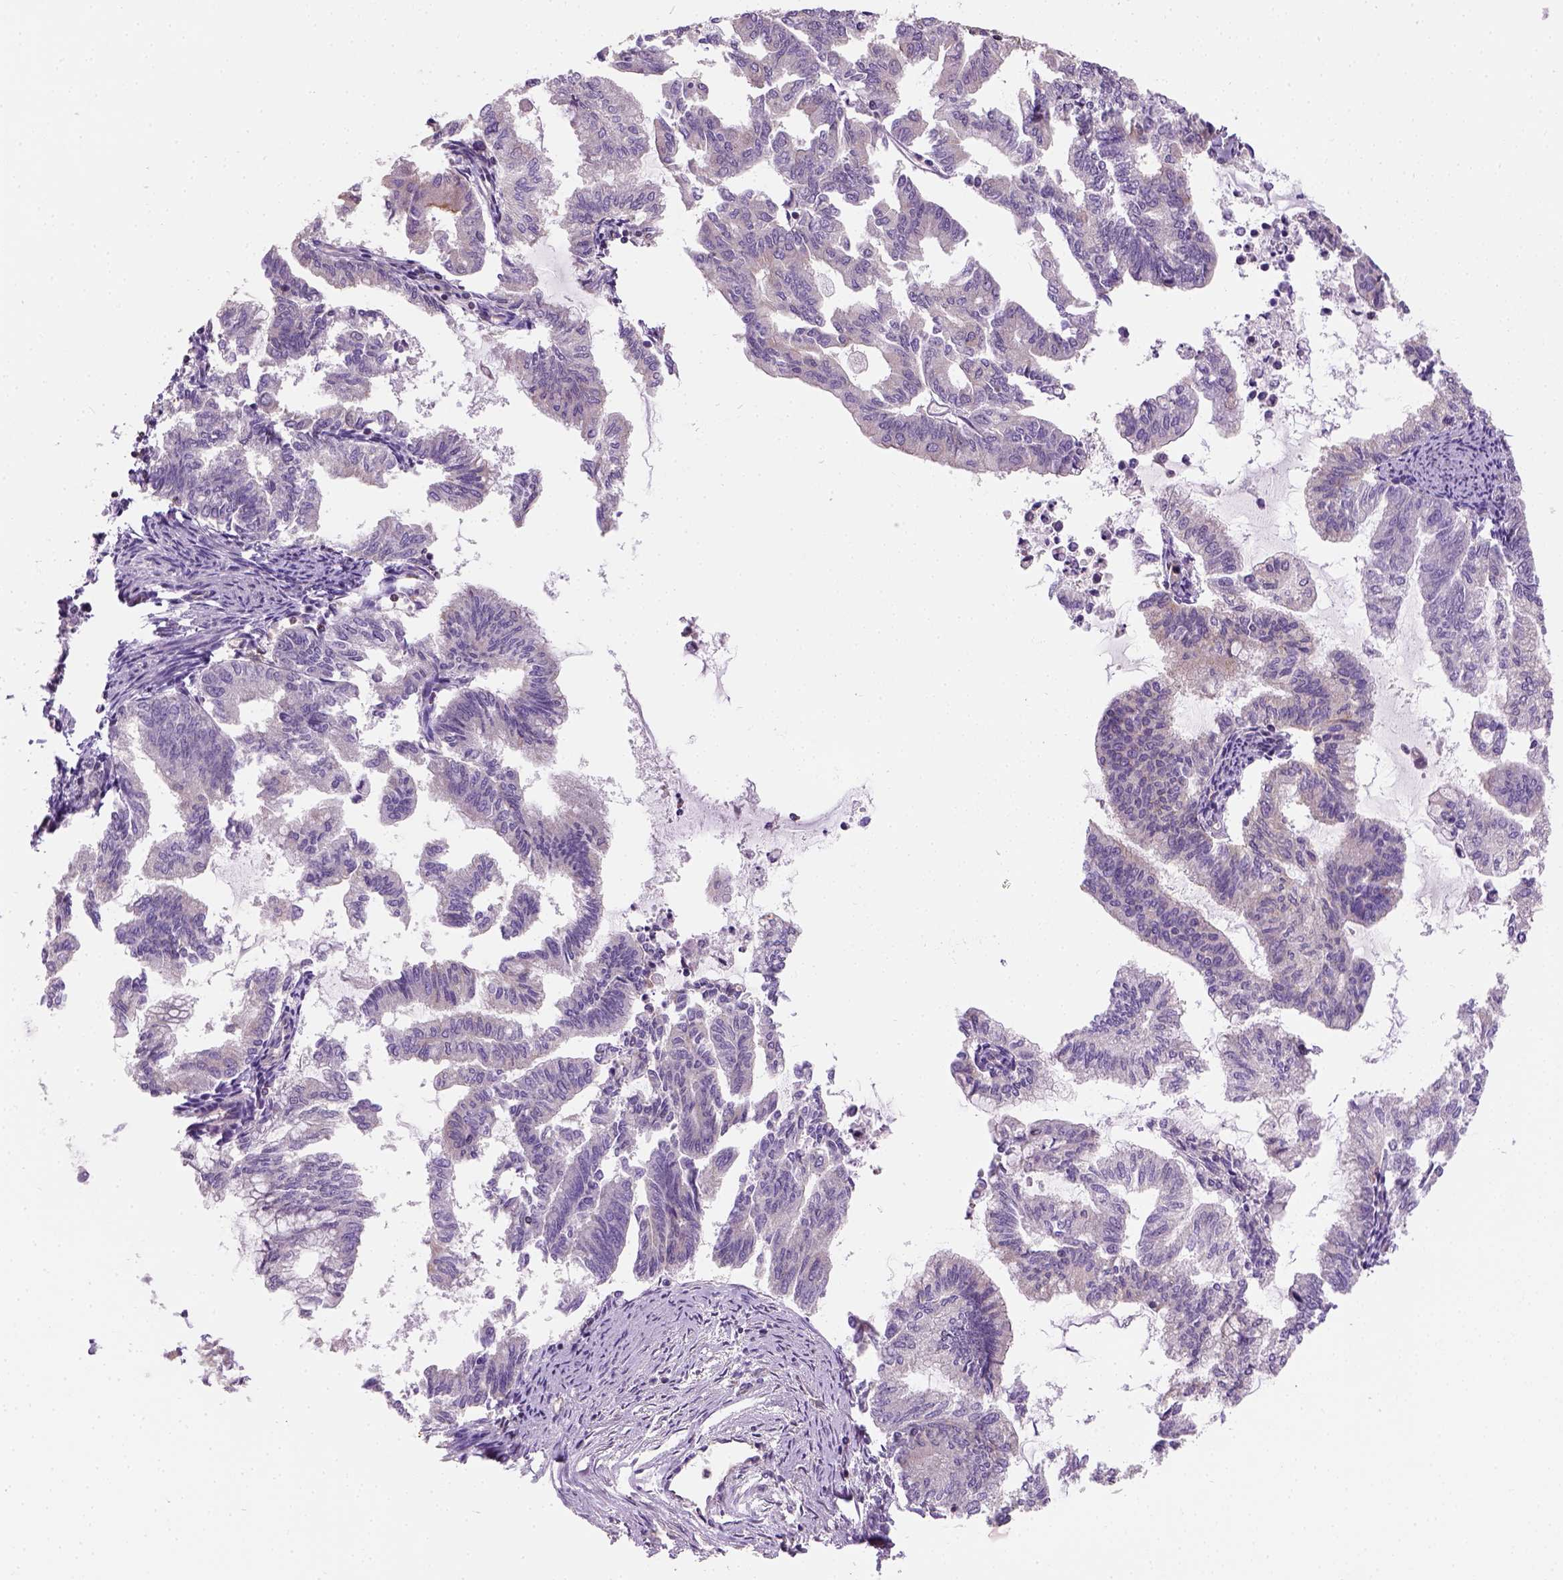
{"staining": {"intensity": "weak", "quantity": "25%-75%", "location": "cytoplasmic/membranous"}, "tissue": "endometrial cancer", "cell_type": "Tumor cells", "image_type": "cancer", "snomed": [{"axis": "morphology", "description": "Adenocarcinoma, NOS"}, {"axis": "topography", "description": "Endometrium"}], "caption": "Immunohistochemistry (IHC) histopathology image of neoplastic tissue: endometrial cancer stained using immunohistochemistry (IHC) demonstrates low levels of weak protein expression localized specifically in the cytoplasmic/membranous of tumor cells, appearing as a cytoplasmic/membranous brown color.", "gene": "CRACR2A", "patient": {"sex": "female", "age": 79}}